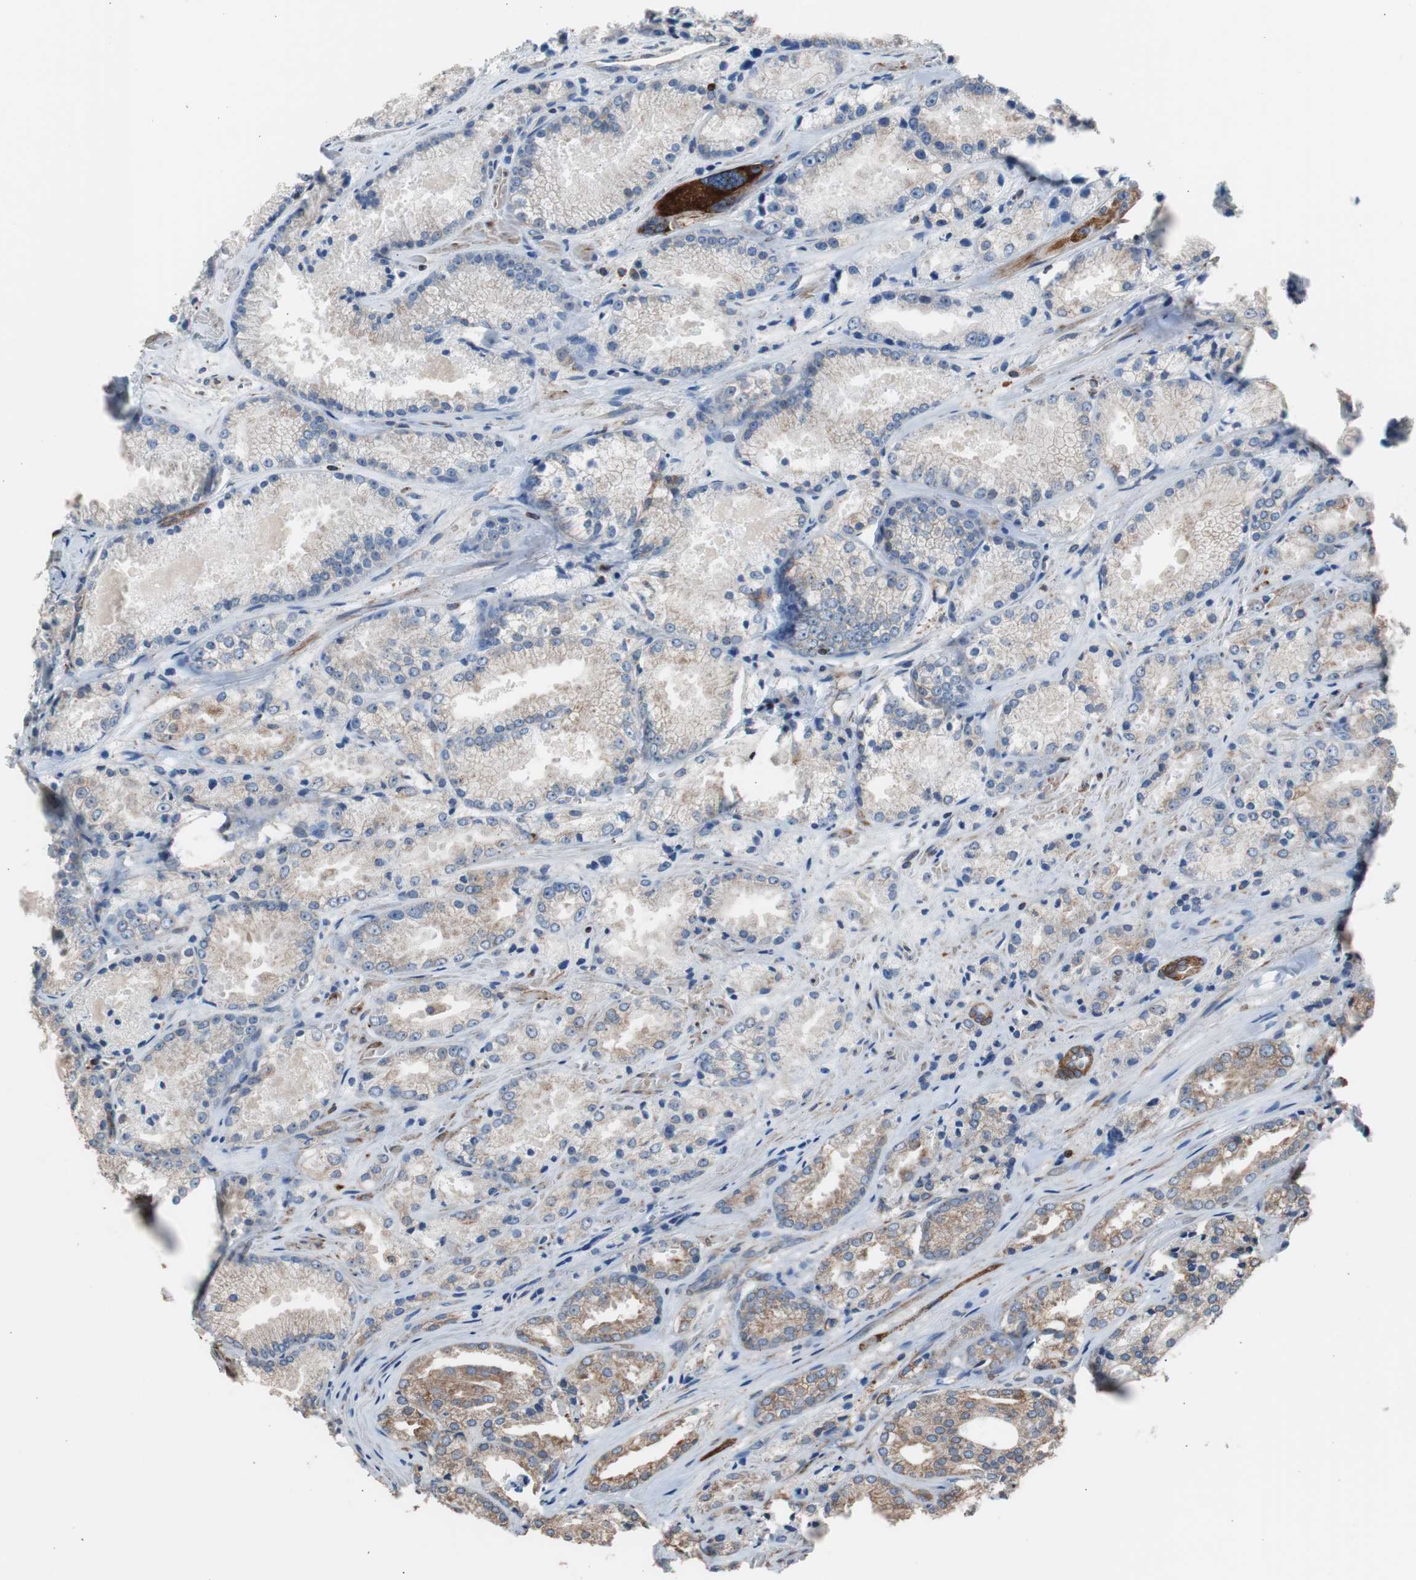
{"staining": {"intensity": "weak", "quantity": "25%-75%", "location": "cytoplasmic/membranous"}, "tissue": "prostate cancer", "cell_type": "Tumor cells", "image_type": "cancer", "snomed": [{"axis": "morphology", "description": "Adenocarcinoma, Low grade"}, {"axis": "topography", "description": "Prostate"}], "caption": "Prostate cancer (low-grade adenocarcinoma) stained with a protein marker displays weak staining in tumor cells.", "gene": "PBXIP1", "patient": {"sex": "male", "age": 64}}